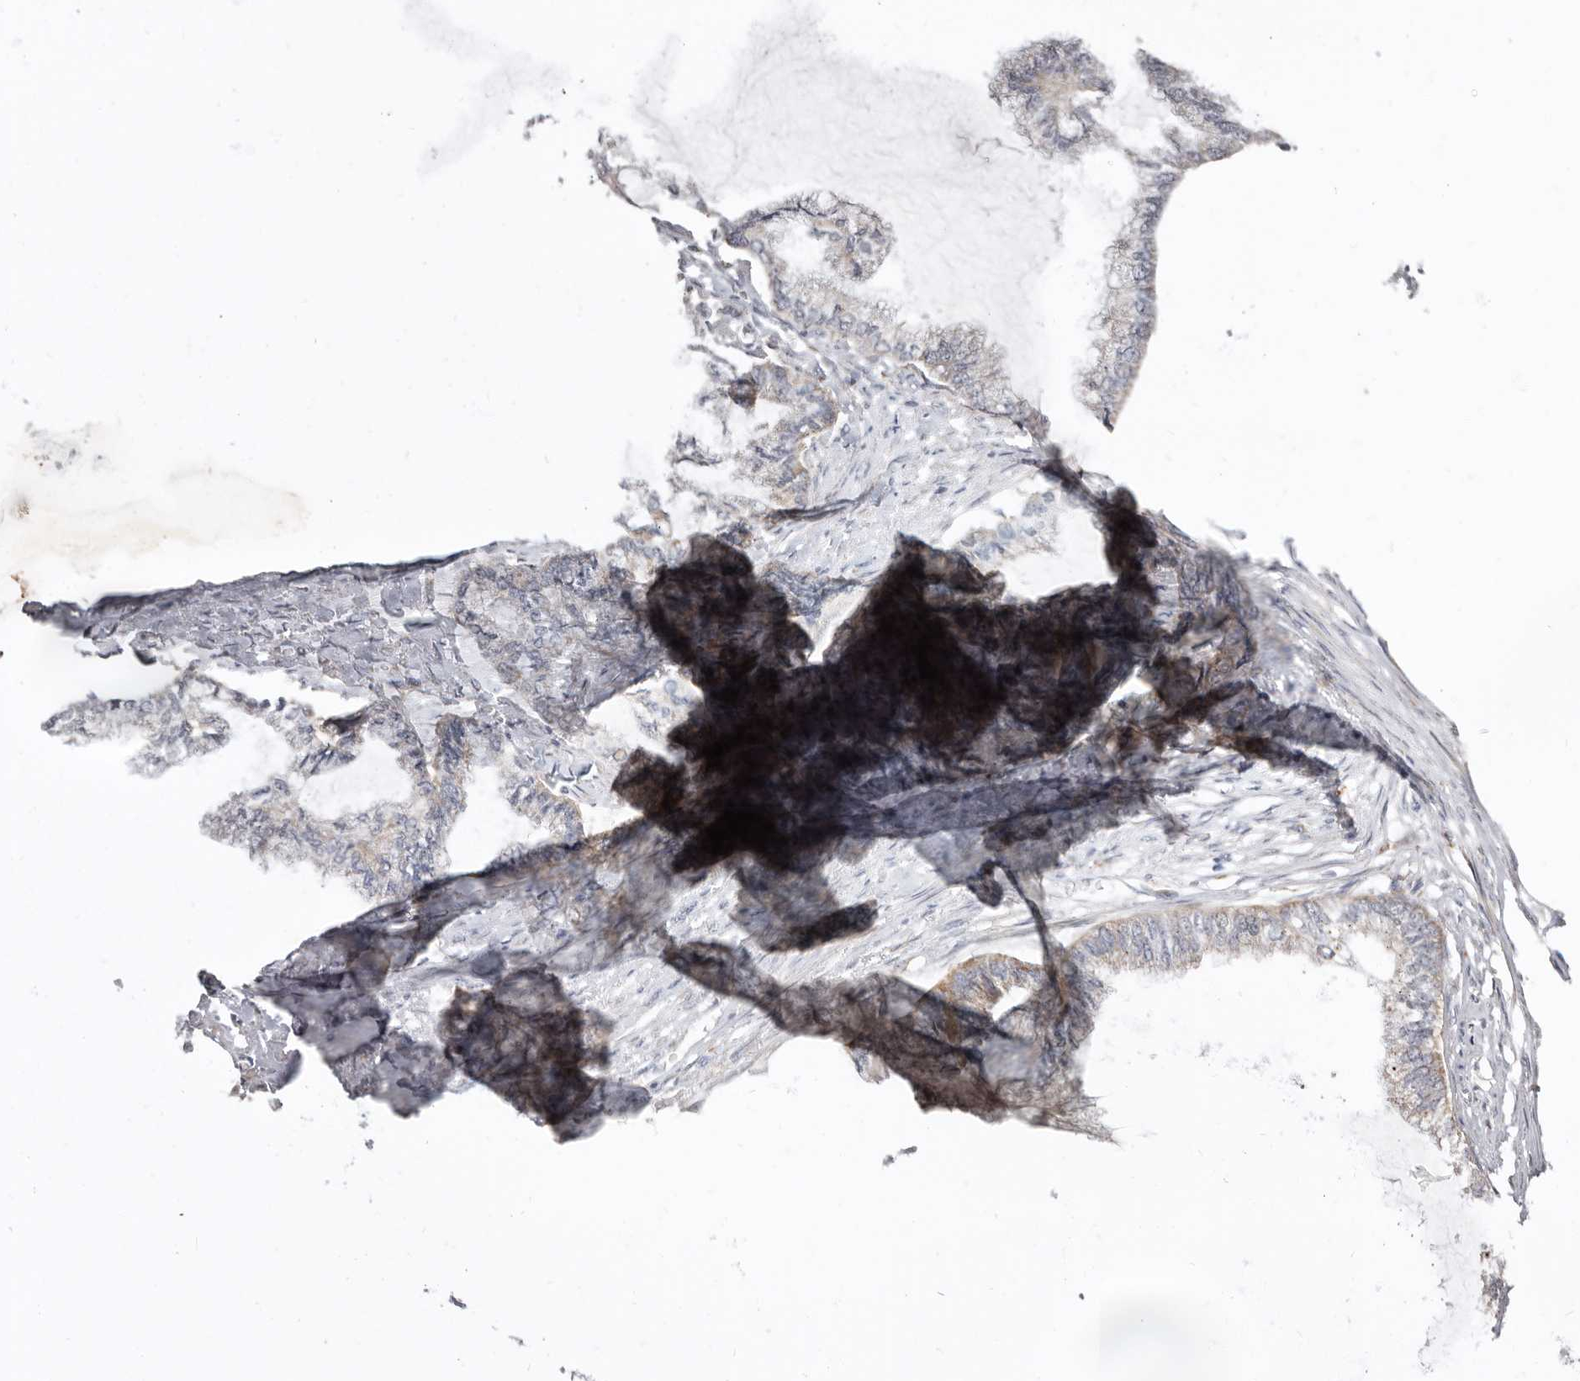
{"staining": {"intensity": "weak", "quantity": "<25%", "location": "cytoplasmic/membranous"}, "tissue": "endometrial cancer", "cell_type": "Tumor cells", "image_type": "cancer", "snomed": [{"axis": "morphology", "description": "Adenocarcinoma, NOS"}, {"axis": "topography", "description": "Endometrium"}], "caption": "DAB (3,3'-diaminobenzidine) immunohistochemical staining of human endometrial cancer exhibits no significant staining in tumor cells.", "gene": "SMC4", "patient": {"sex": "female", "age": 86}}